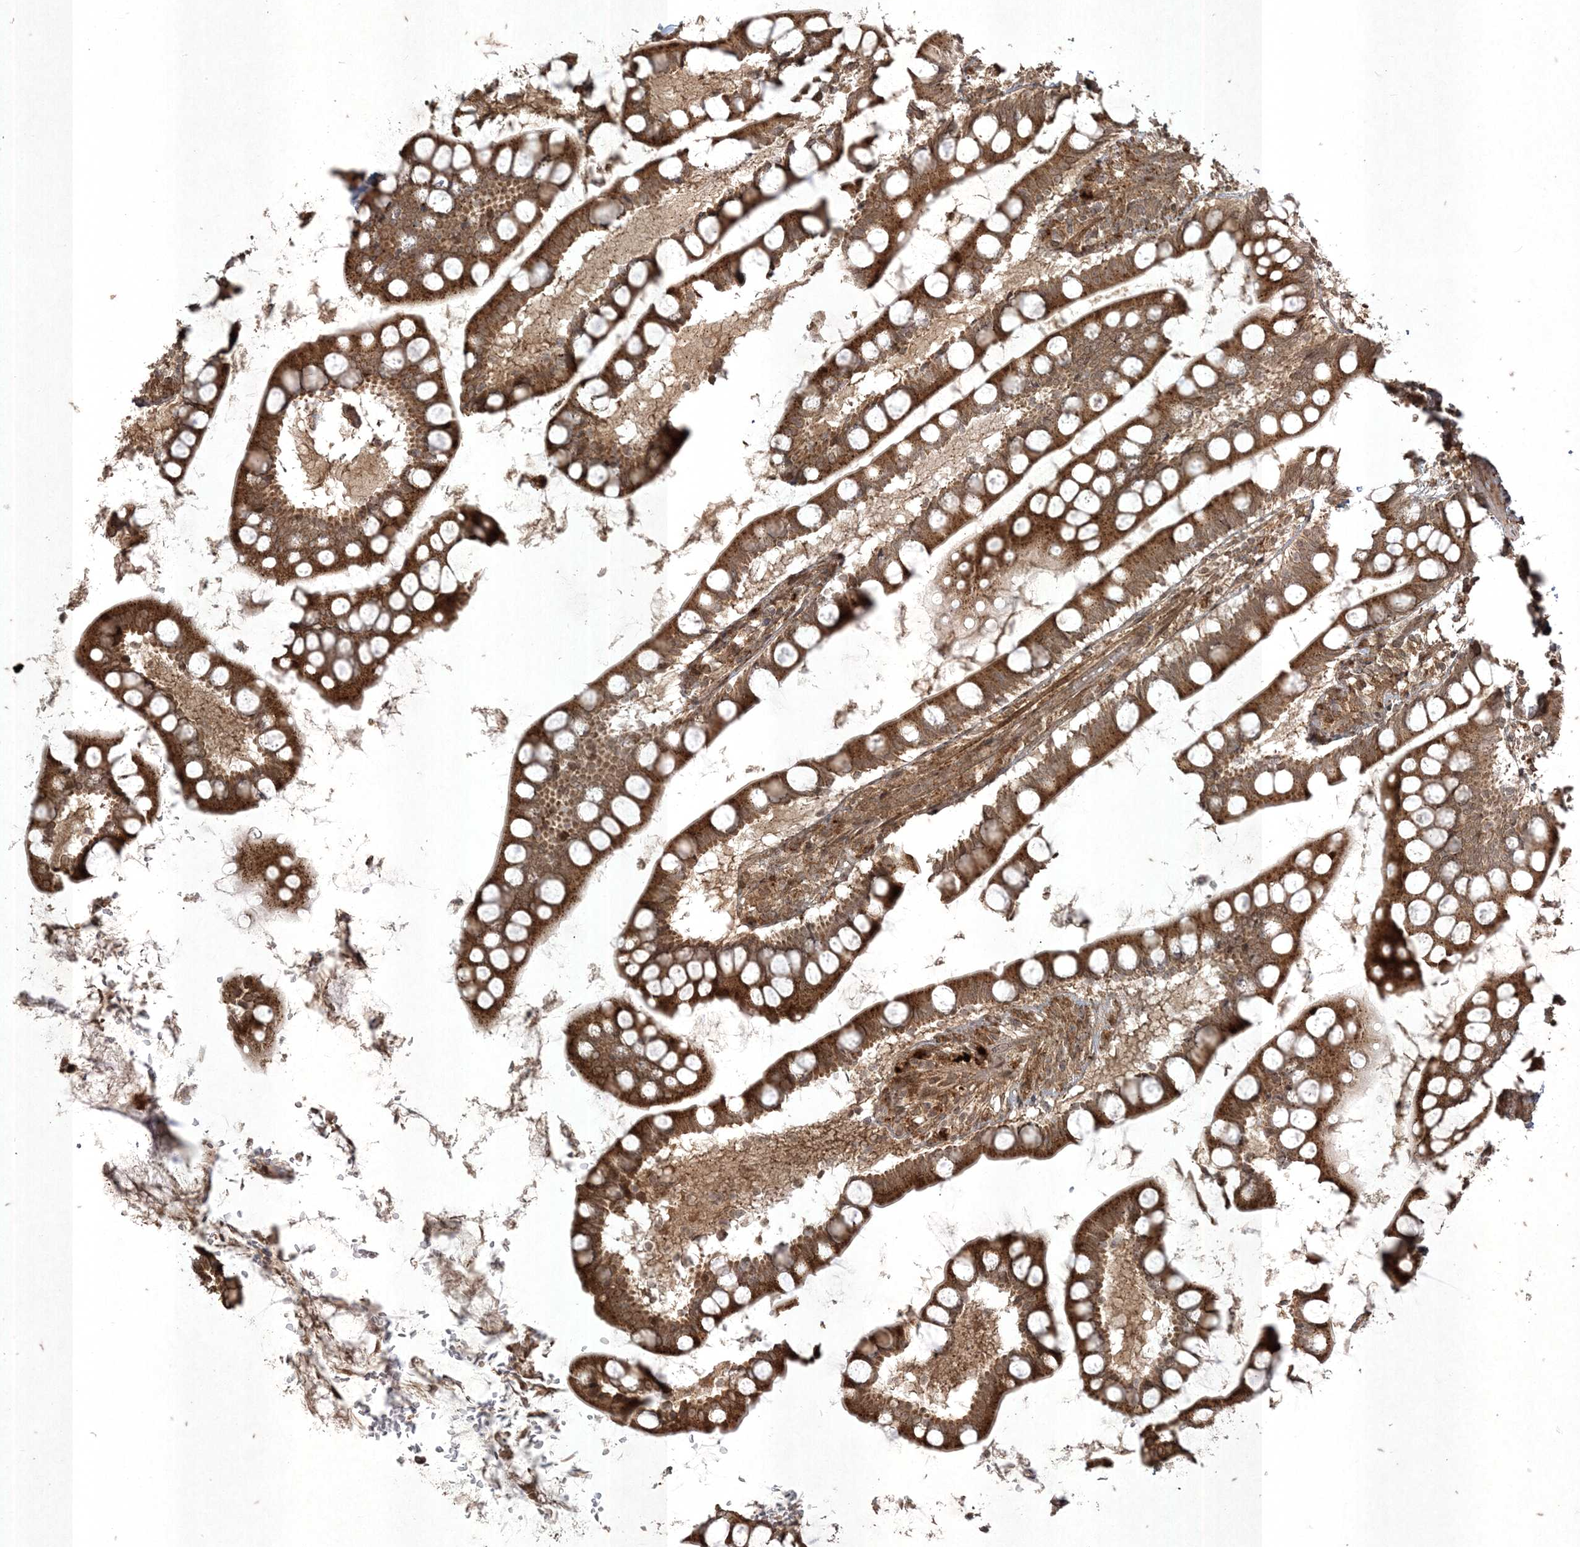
{"staining": {"intensity": "strong", "quantity": ">75%", "location": "cytoplasmic/membranous"}, "tissue": "small intestine", "cell_type": "Glandular cells", "image_type": "normal", "snomed": [{"axis": "morphology", "description": "Normal tissue, NOS"}, {"axis": "topography", "description": "Small intestine"}], "caption": "IHC of normal human small intestine reveals high levels of strong cytoplasmic/membranous staining in approximately >75% of glandular cells.", "gene": "RRAS", "patient": {"sex": "male", "age": 52}}